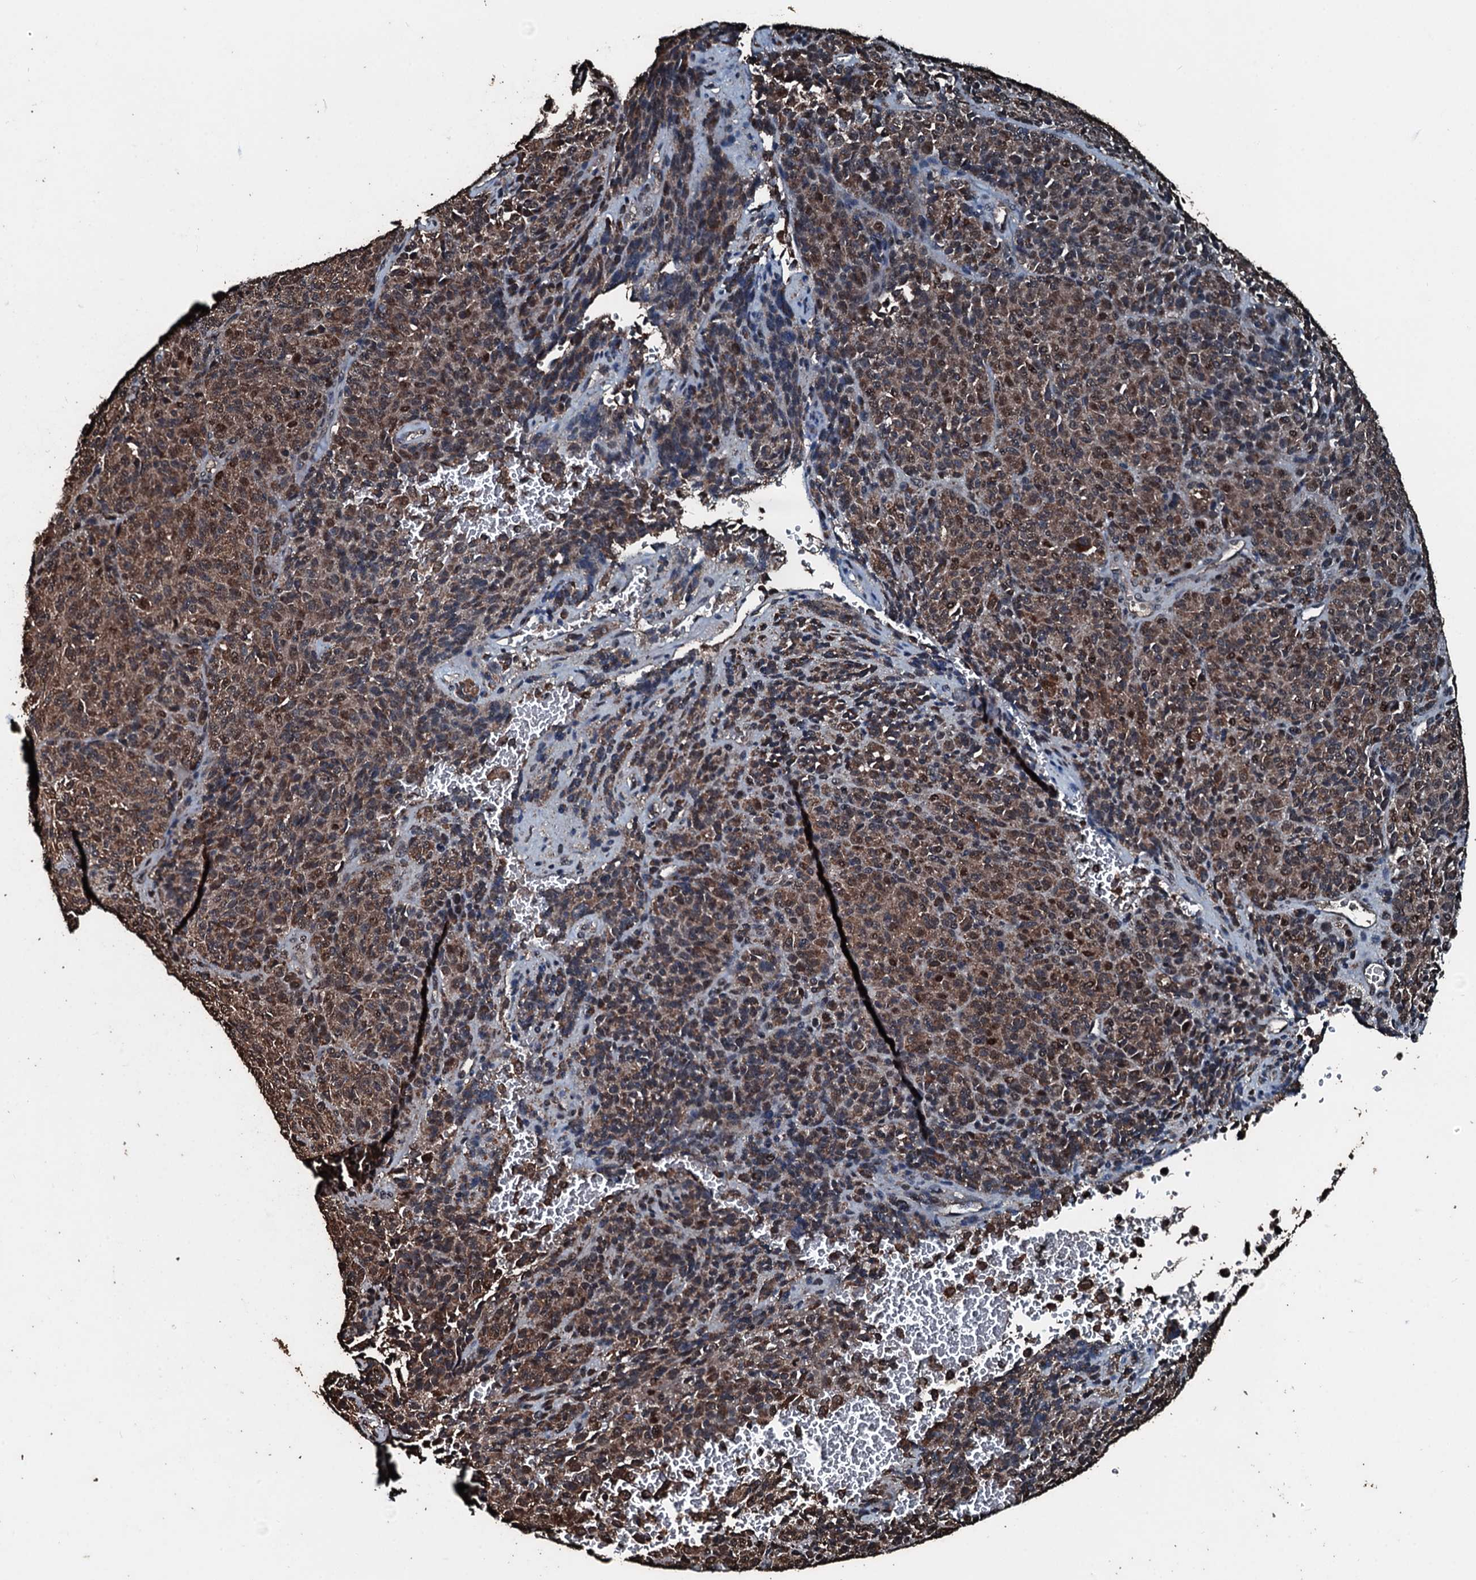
{"staining": {"intensity": "moderate", "quantity": ">75%", "location": "cytoplasmic/membranous,nuclear"}, "tissue": "melanoma", "cell_type": "Tumor cells", "image_type": "cancer", "snomed": [{"axis": "morphology", "description": "Malignant melanoma, Metastatic site"}, {"axis": "topography", "description": "Brain"}], "caption": "Approximately >75% of tumor cells in human malignant melanoma (metastatic site) demonstrate moderate cytoplasmic/membranous and nuclear protein positivity as visualized by brown immunohistochemical staining.", "gene": "FAAP24", "patient": {"sex": "female", "age": 56}}